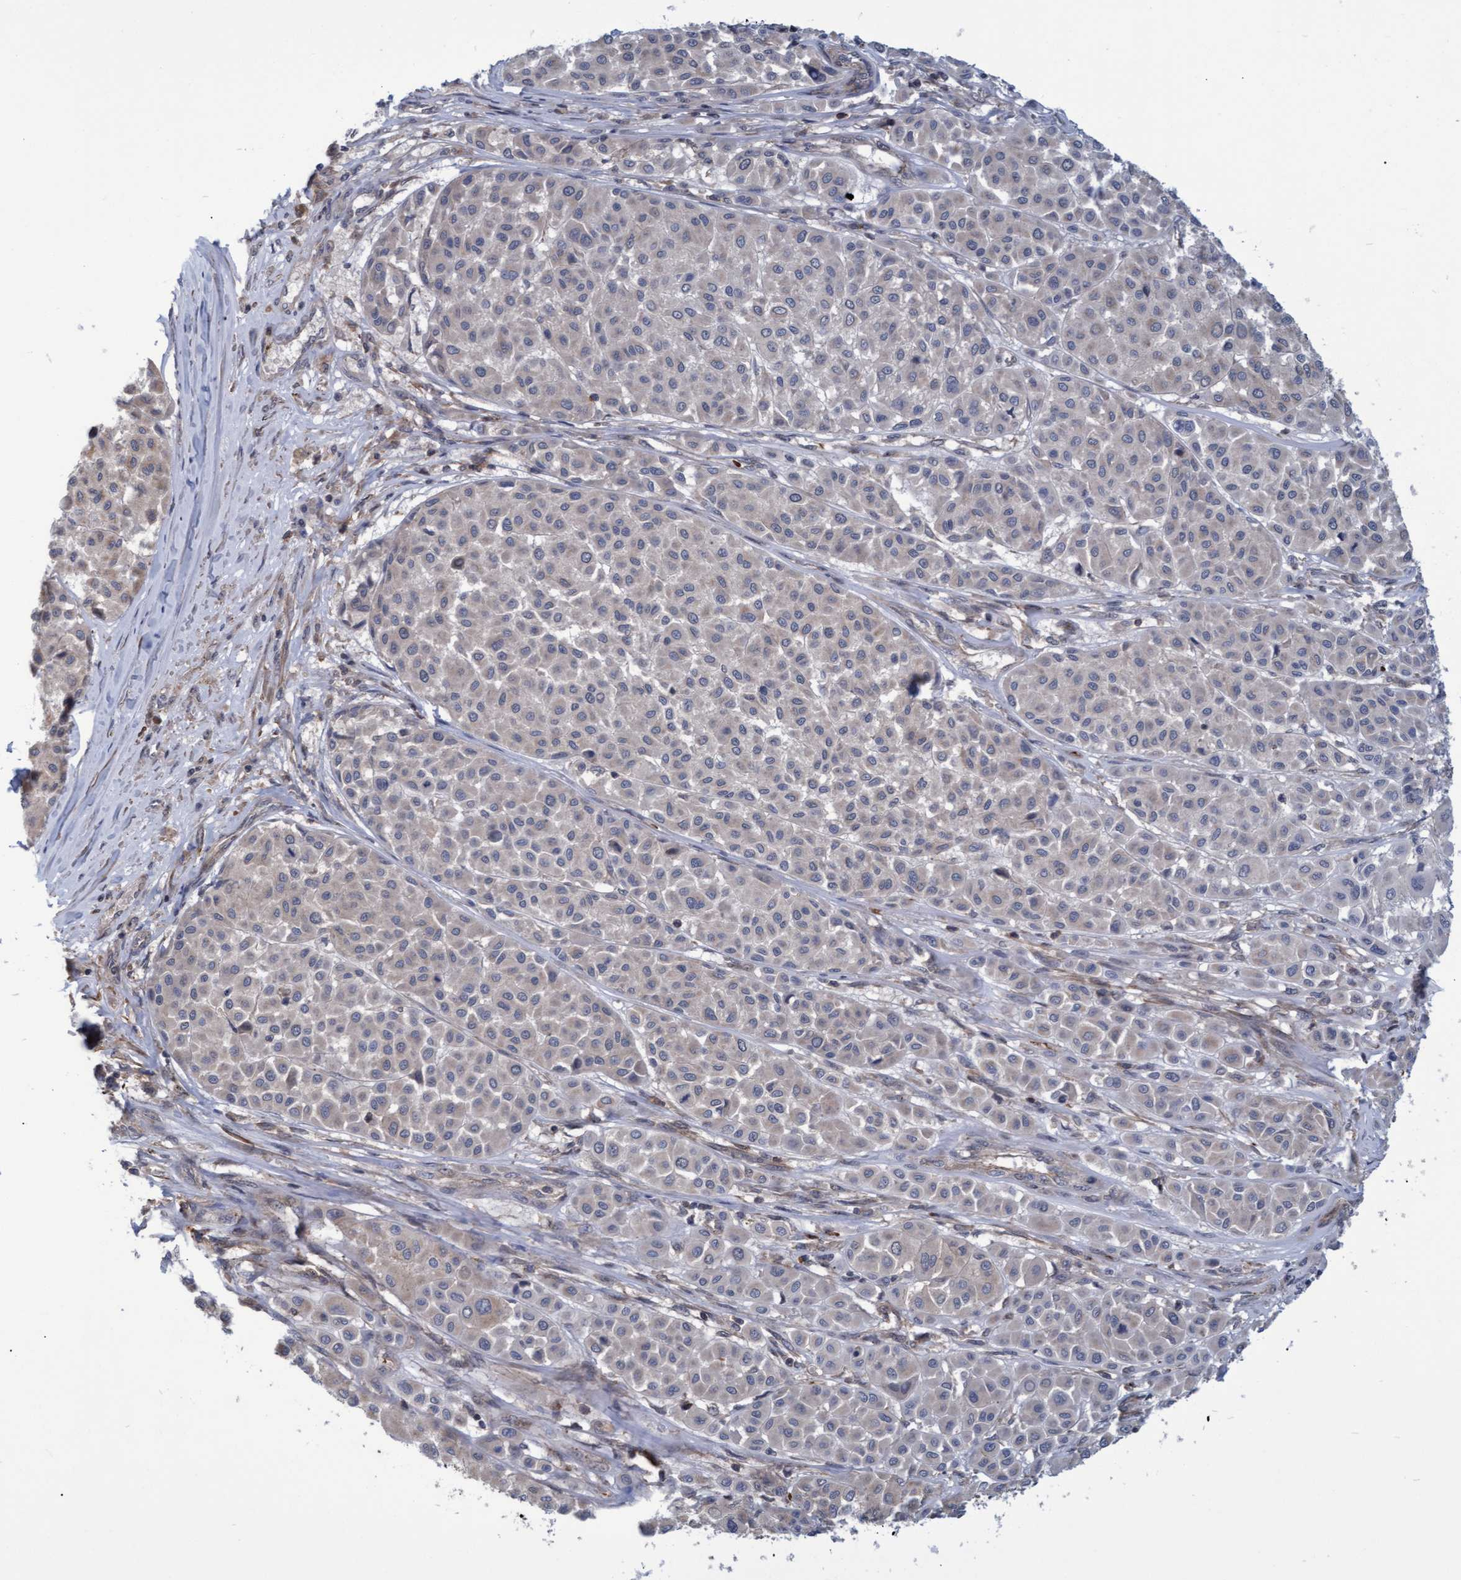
{"staining": {"intensity": "negative", "quantity": "none", "location": "none"}, "tissue": "melanoma", "cell_type": "Tumor cells", "image_type": "cancer", "snomed": [{"axis": "morphology", "description": "Malignant melanoma, Metastatic site"}, {"axis": "topography", "description": "Soft tissue"}], "caption": "Photomicrograph shows no protein expression in tumor cells of melanoma tissue. (Stains: DAB immunohistochemistry (IHC) with hematoxylin counter stain, Microscopy: brightfield microscopy at high magnification).", "gene": "NAA15", "patient": {"sex": "male", "age": 41}}